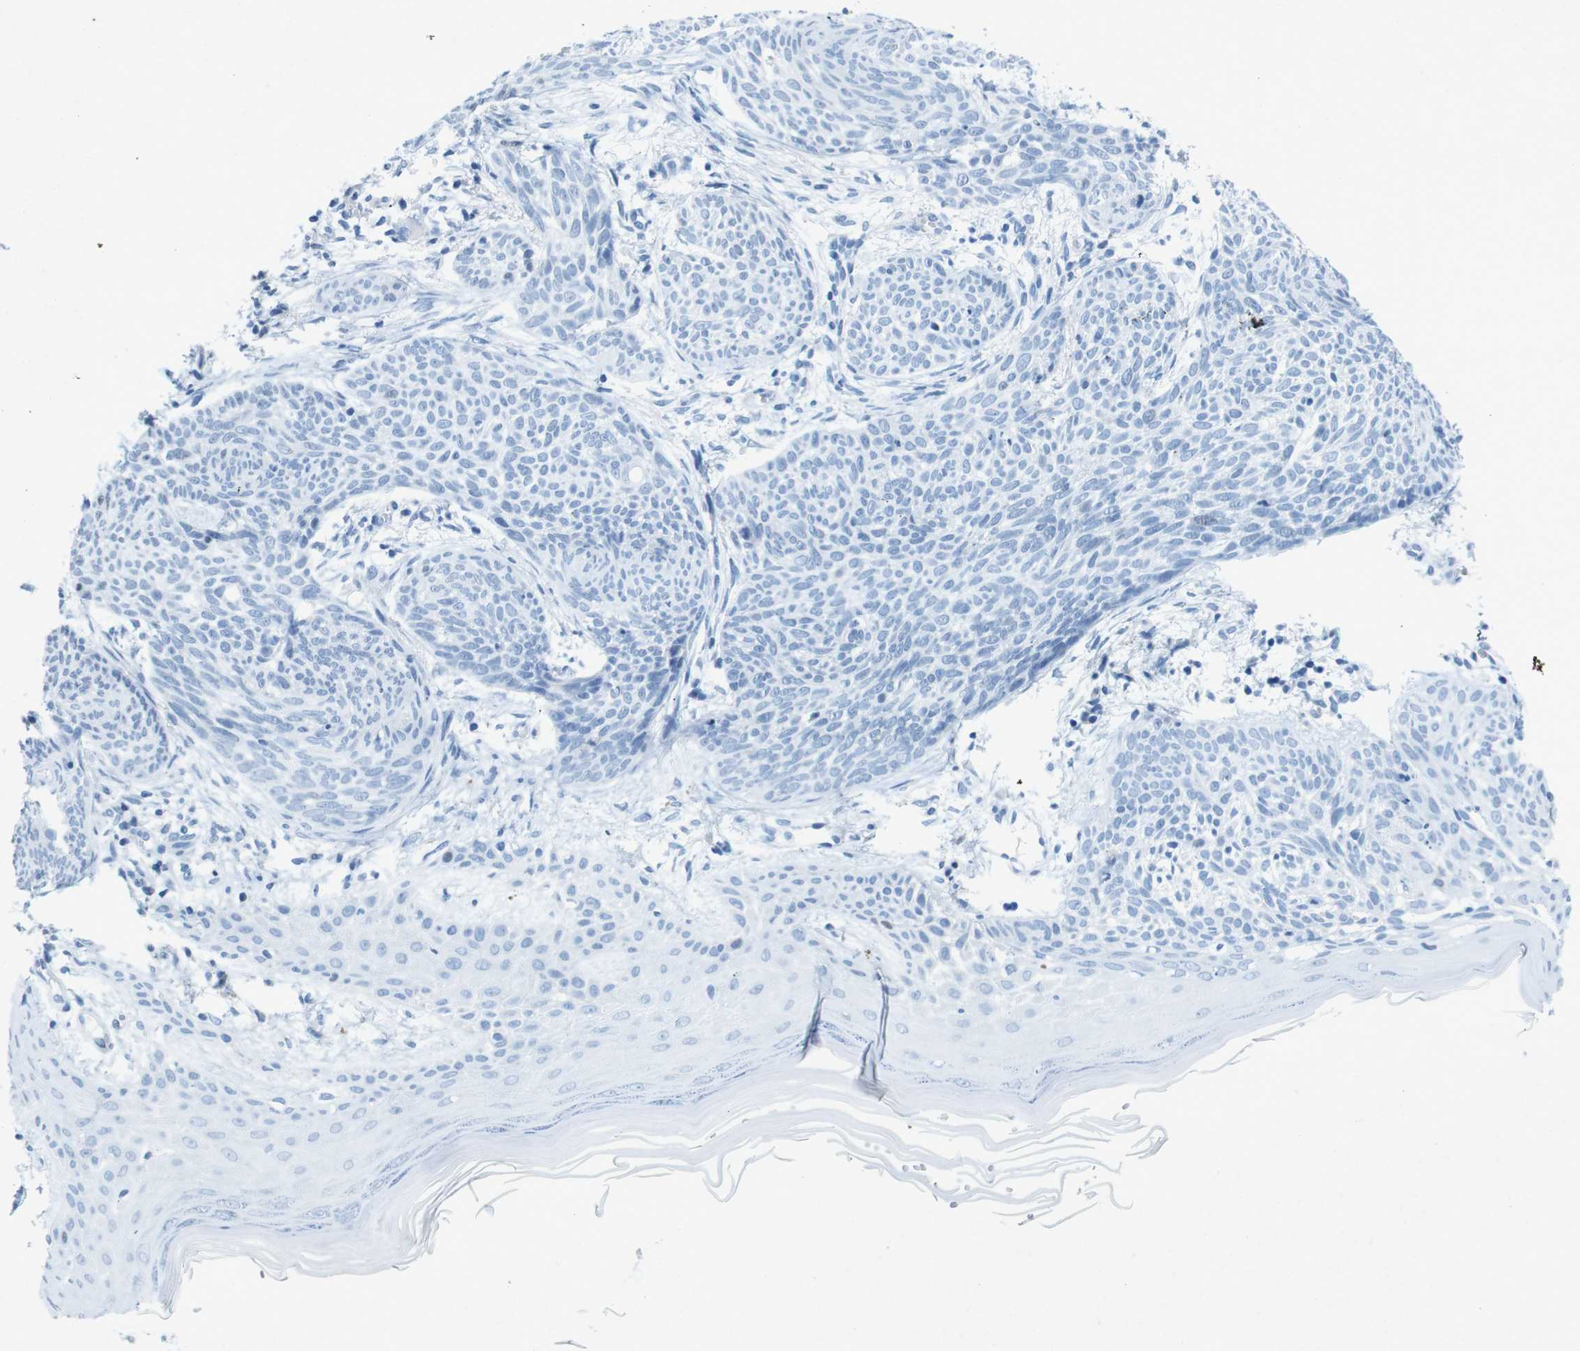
{"staining": {"intensity": "negative", "quantity": "none", "location": "none"}, "tissue": "skin cancer", "cell_type": "Tumor cells", "image_type": "cancer", "snomed": [{"axis": "morphology", "description": "Basal cell carcinoma"}, {"axis": "topography", "description": "Skin"}], "caption": "Immunohistochemistry of human skin basal cell carcinoma displays no positivity in tumor cells. Nuclei are stained in blue.", "gene": "CTAG1B", "patient": {"sex": "female", "age": 59}}